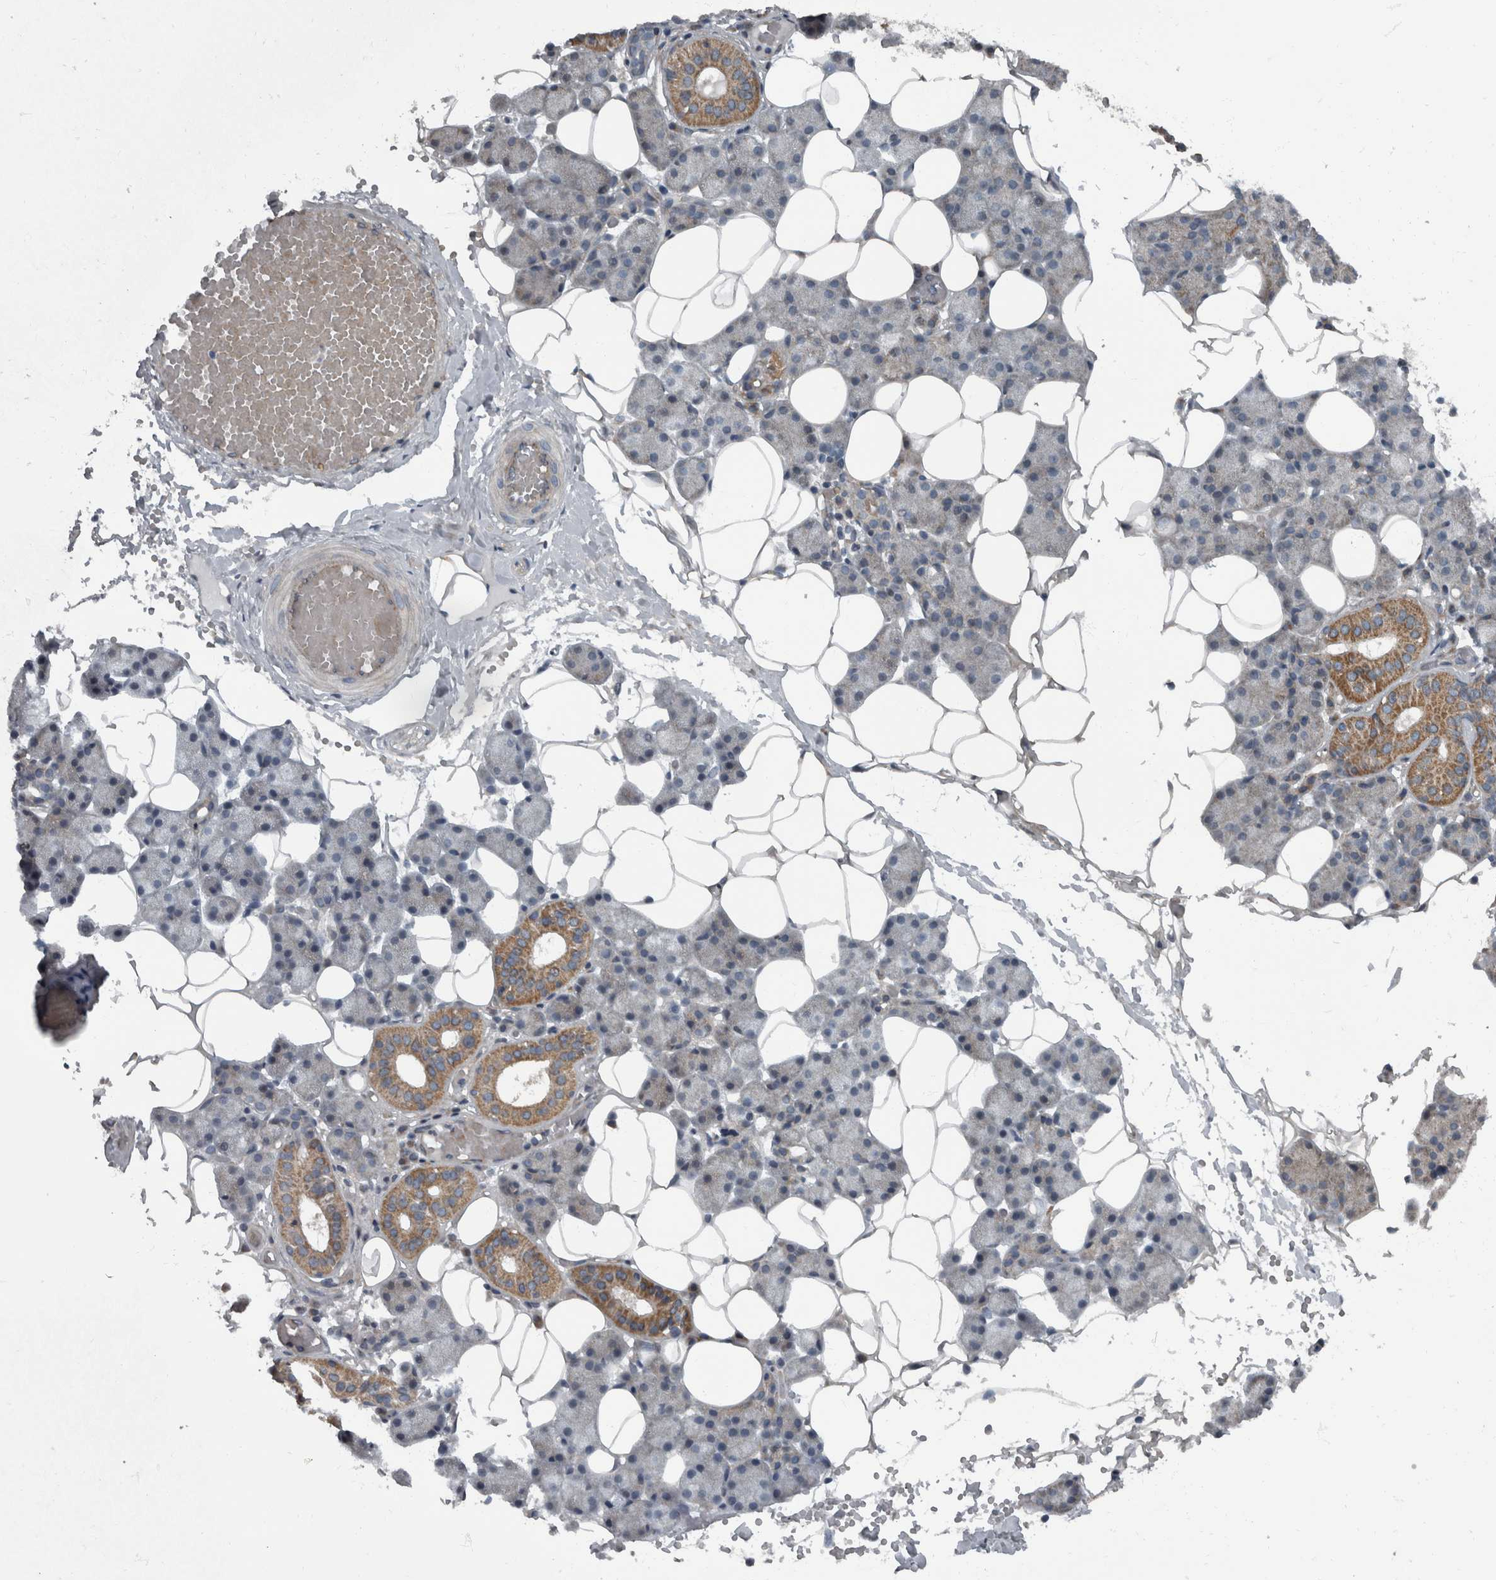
{"staining": {"intensity": "moderate", "quantity": "<25%", "location": "cytoplasmic/membranous"}, "tissue": "salivary gland", "cell_type": "Glandular cells", "image_type": "normal", "snomed": [{"axis": "morphology", "description": "Normal tissue, NOS"}, {"axis": "topography", "description": "Salivary gland"}], "caption": "Immunohistochemical staining of benign salivary gland displays moderate cytoplasmic/membranous protein positivity in about <25% of glandular cells.", "gene": "RABGGTB", "patient": {"sex": "female", "age": 33}}